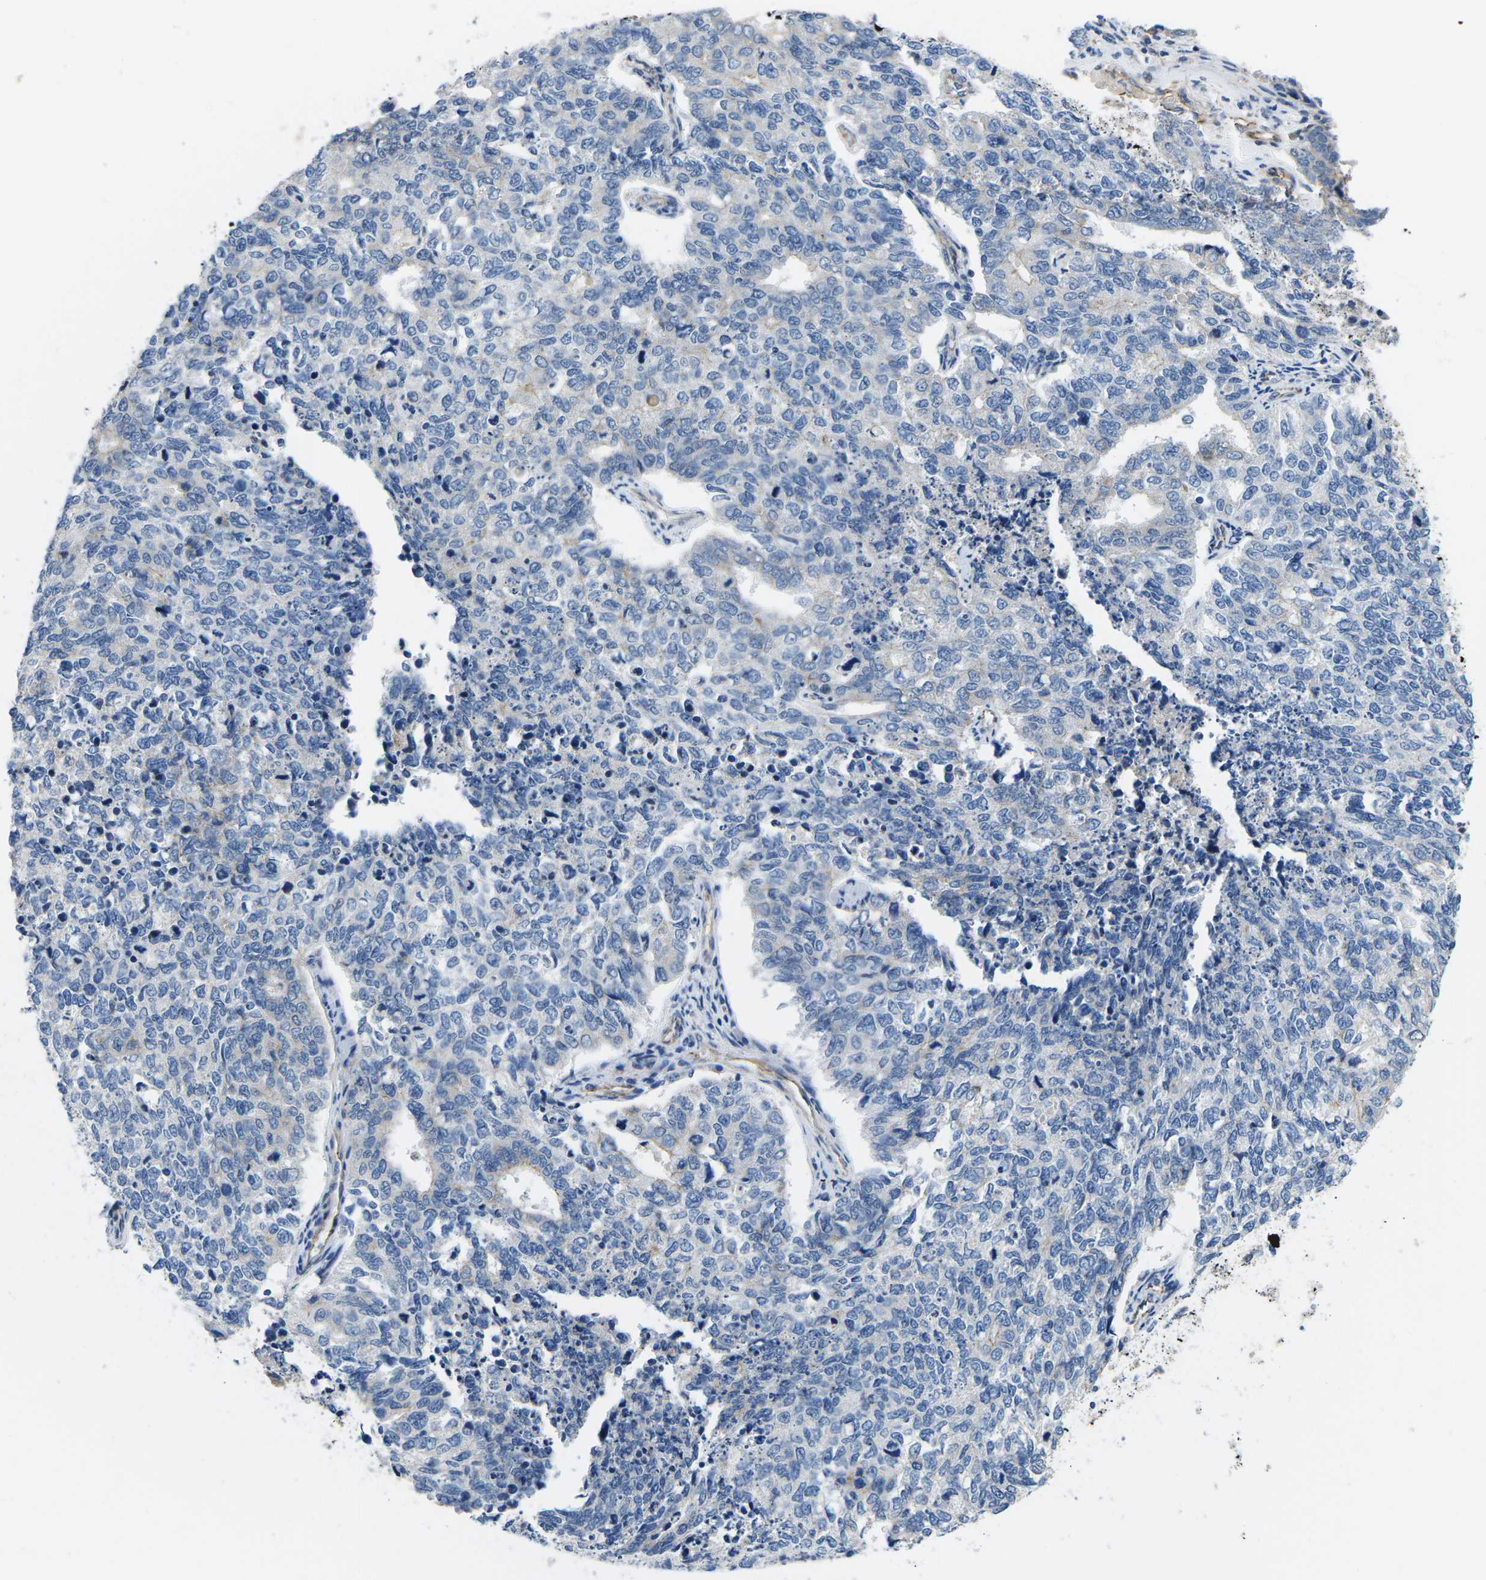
{"staining": {"intensity": "negative", "quantity": "none", "location": "none"}, "tissue": "cervical cancer", "cell_type": "Tumor cells", "image_type": "cancer", "snomed": [{"axis": "morphology", "description": "Squamous cell carcinoma, NOS"}, {"axis": "topography", "description": "Cervix"}], "caption": "There is no significant positivity in tumor cells of squamous cell carcinoma (cervical).", "gene": "CTNND1", "patient": {"sex": "female", "age": 63}}